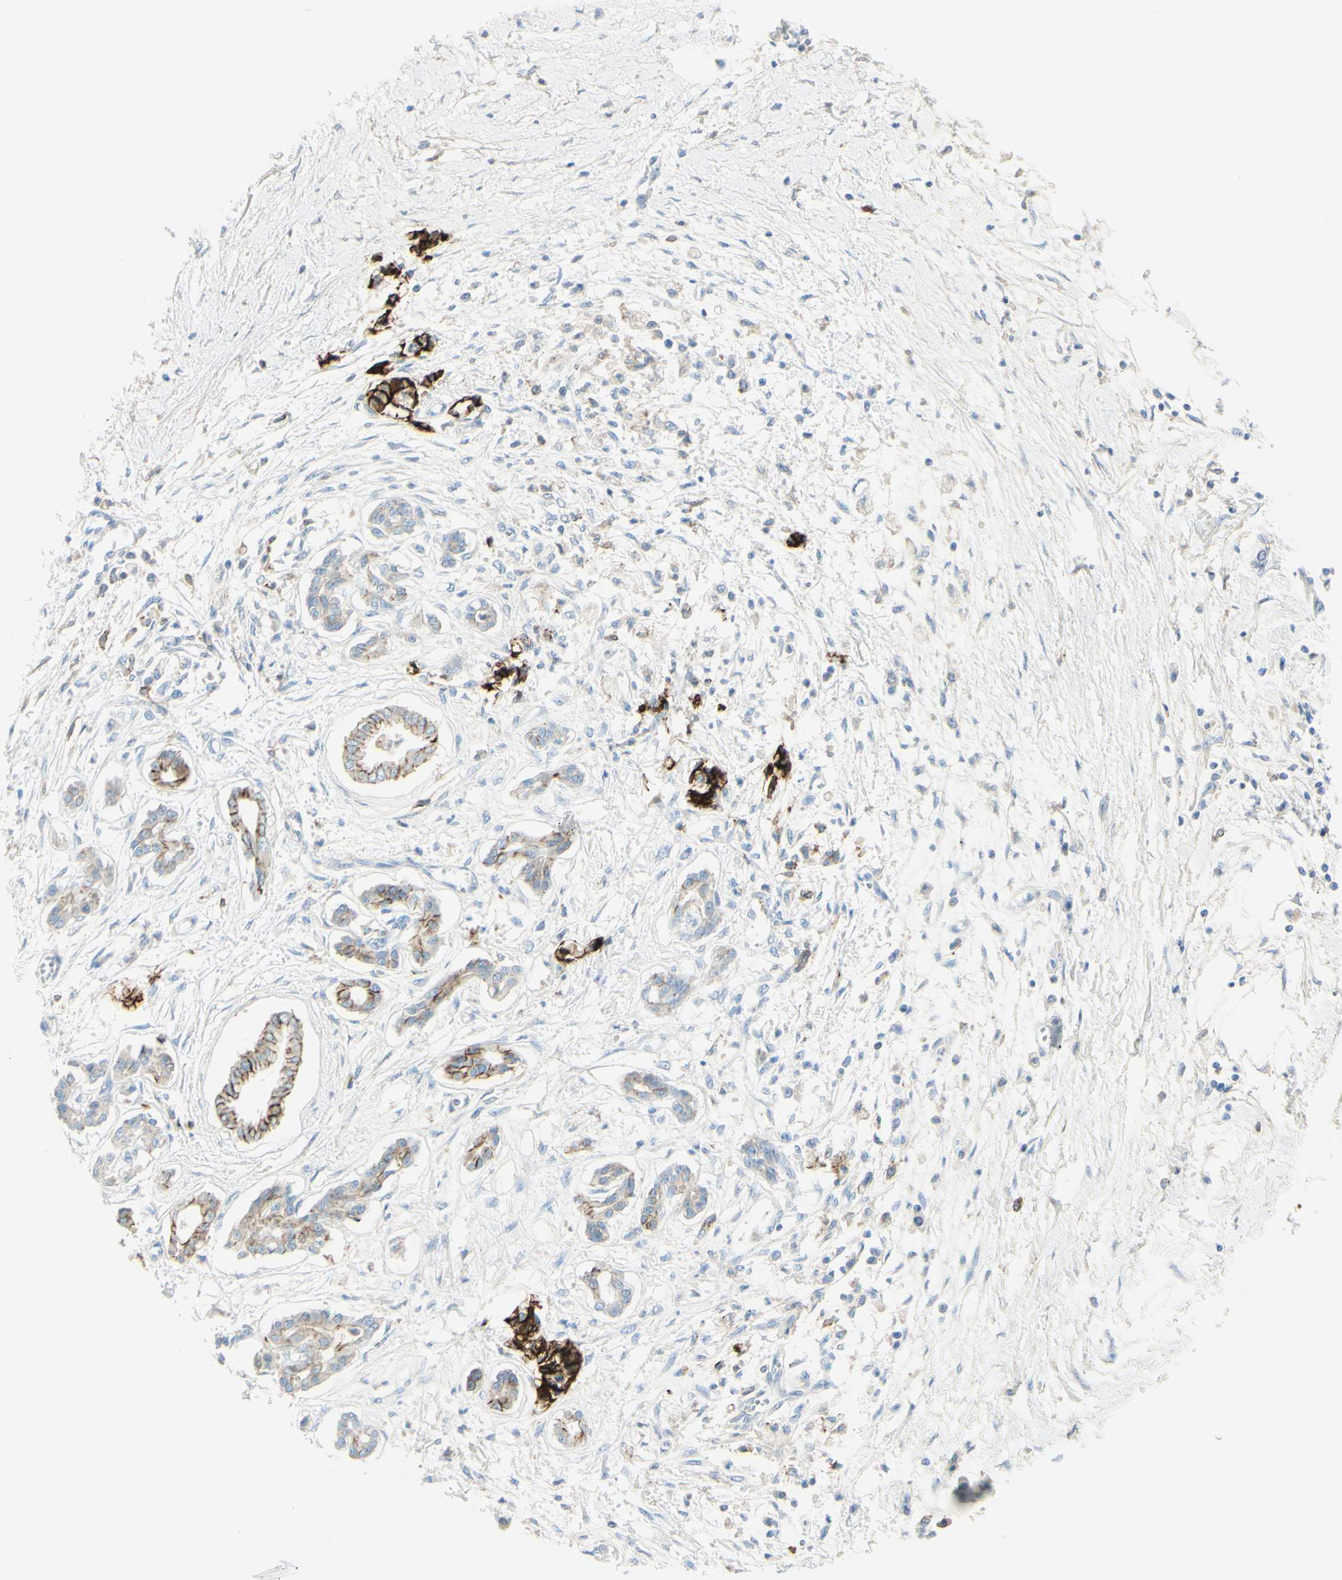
{"staining": {"intensity": "strong", "quantity": "25%-75%", "location": "cytoplasmic/membranous"}, "tissue": "pancreatic cancer", "cell_type": "Tumor cells", "image_type": "cancer", "snomed": [{"axis": "morphology", "description": "Adenocarcinoma, NOS"}, {"axis": "topography", "description": "Pancreas"}], "caption": "Pancreatic adenocarcinoma stained with immunohistochemistry (IHC) exhibits strong cytoplasmic/membranous staining in about 25%-75% of tumor cells.", "gene": "ALCAM", "patient": {"sex": "male", "age": 56}}